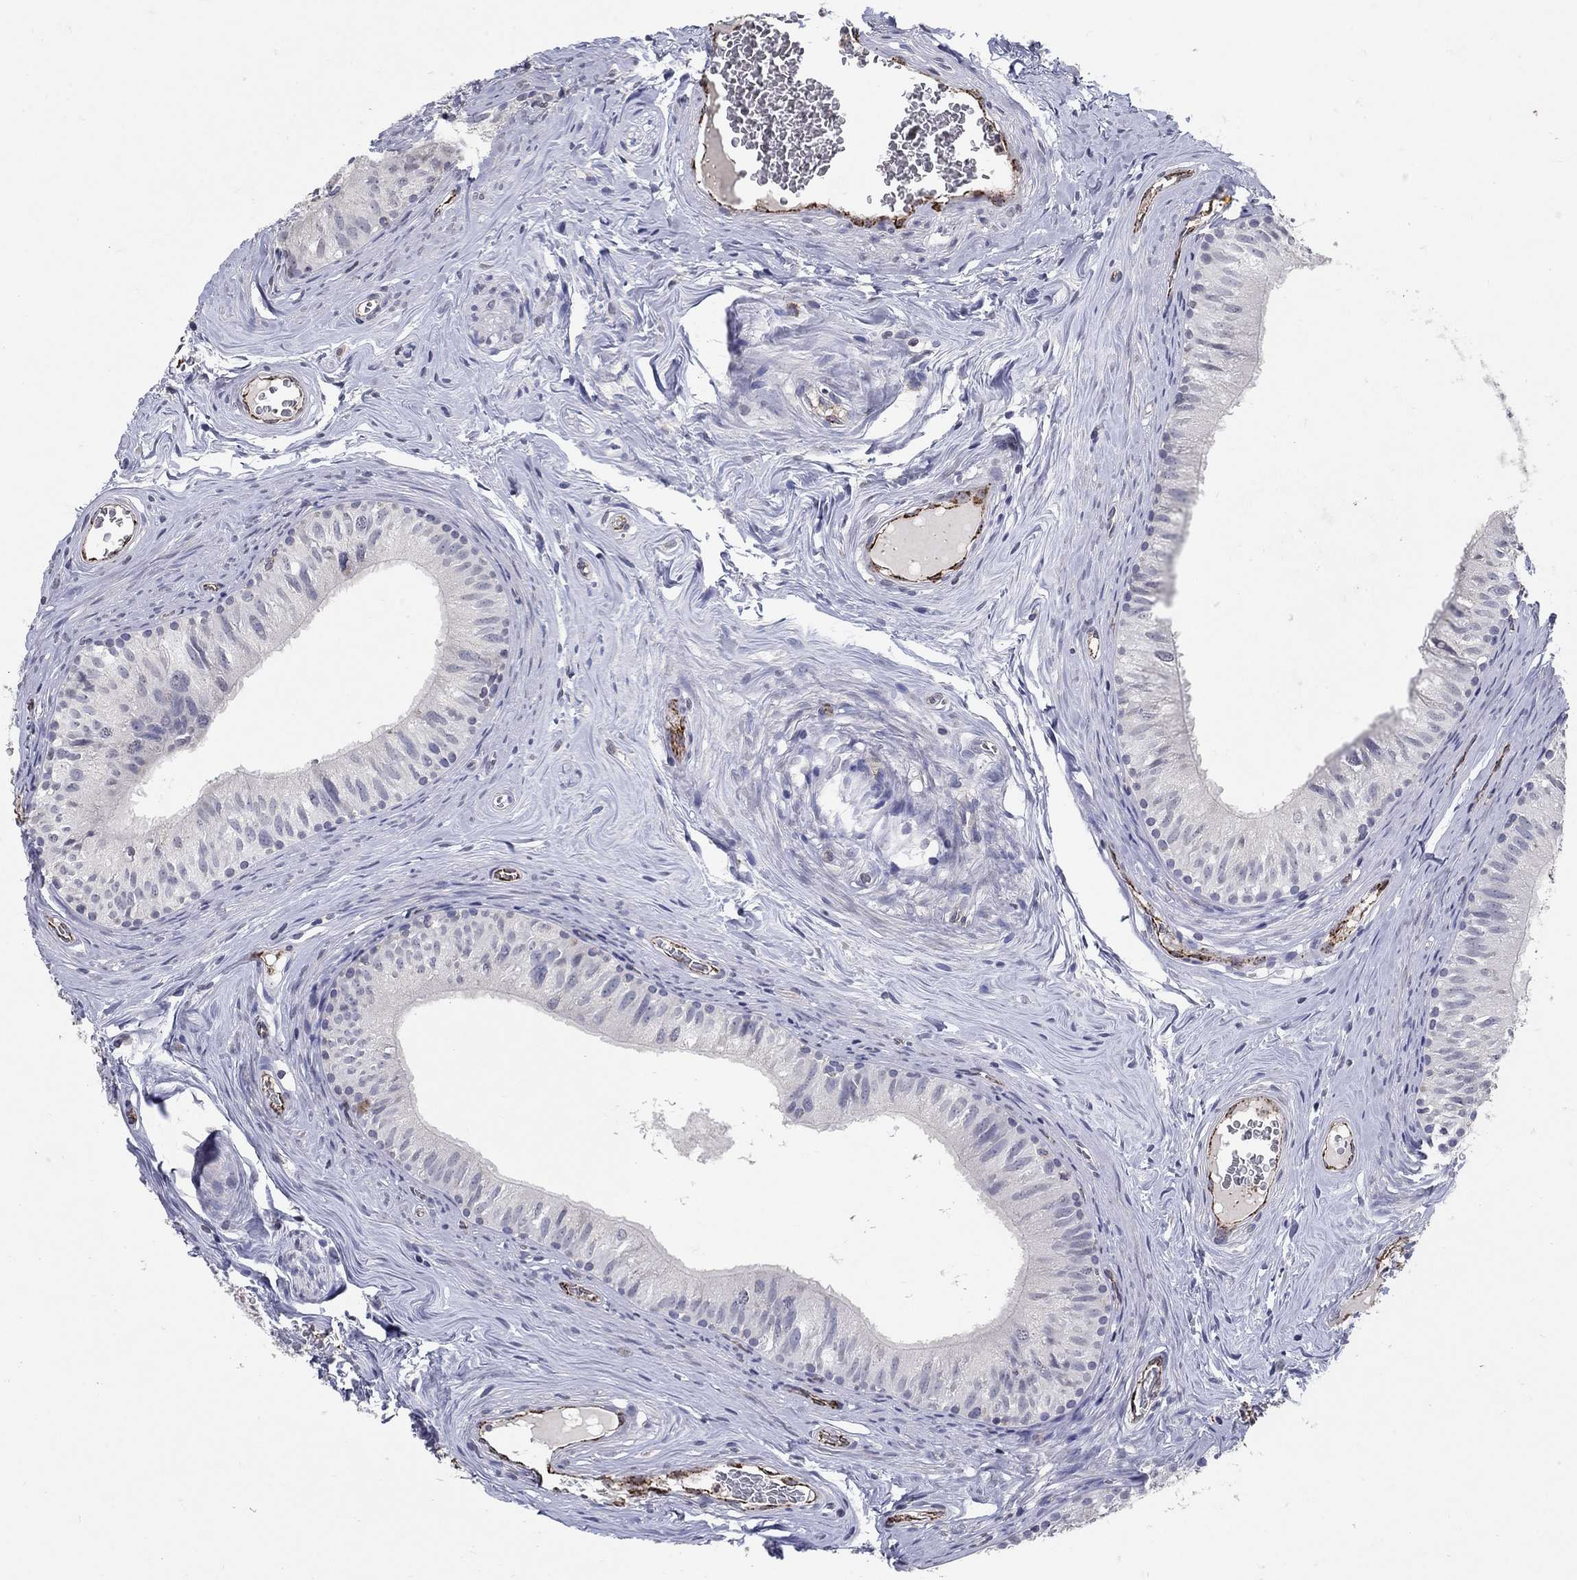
{"staining": {"intensity": "negative", "quantity": "none", "location": "none"}, "tissue": "epididymis", "cell_type": "Glandular cells", "image_type": "normal", "snomed": [{"axis": "morphology", "description": "Normal tissue, NOS"}, {"axis": "topography", "description": "Epididymis"}], "caption": "DAB (3,3'-diaminobenzidine) immunohistochemical staining of normal human epididymis shows no significant expression in glandular cells.", "gene": "TINAG", "patient": {"sex": "male", "age": 52}}